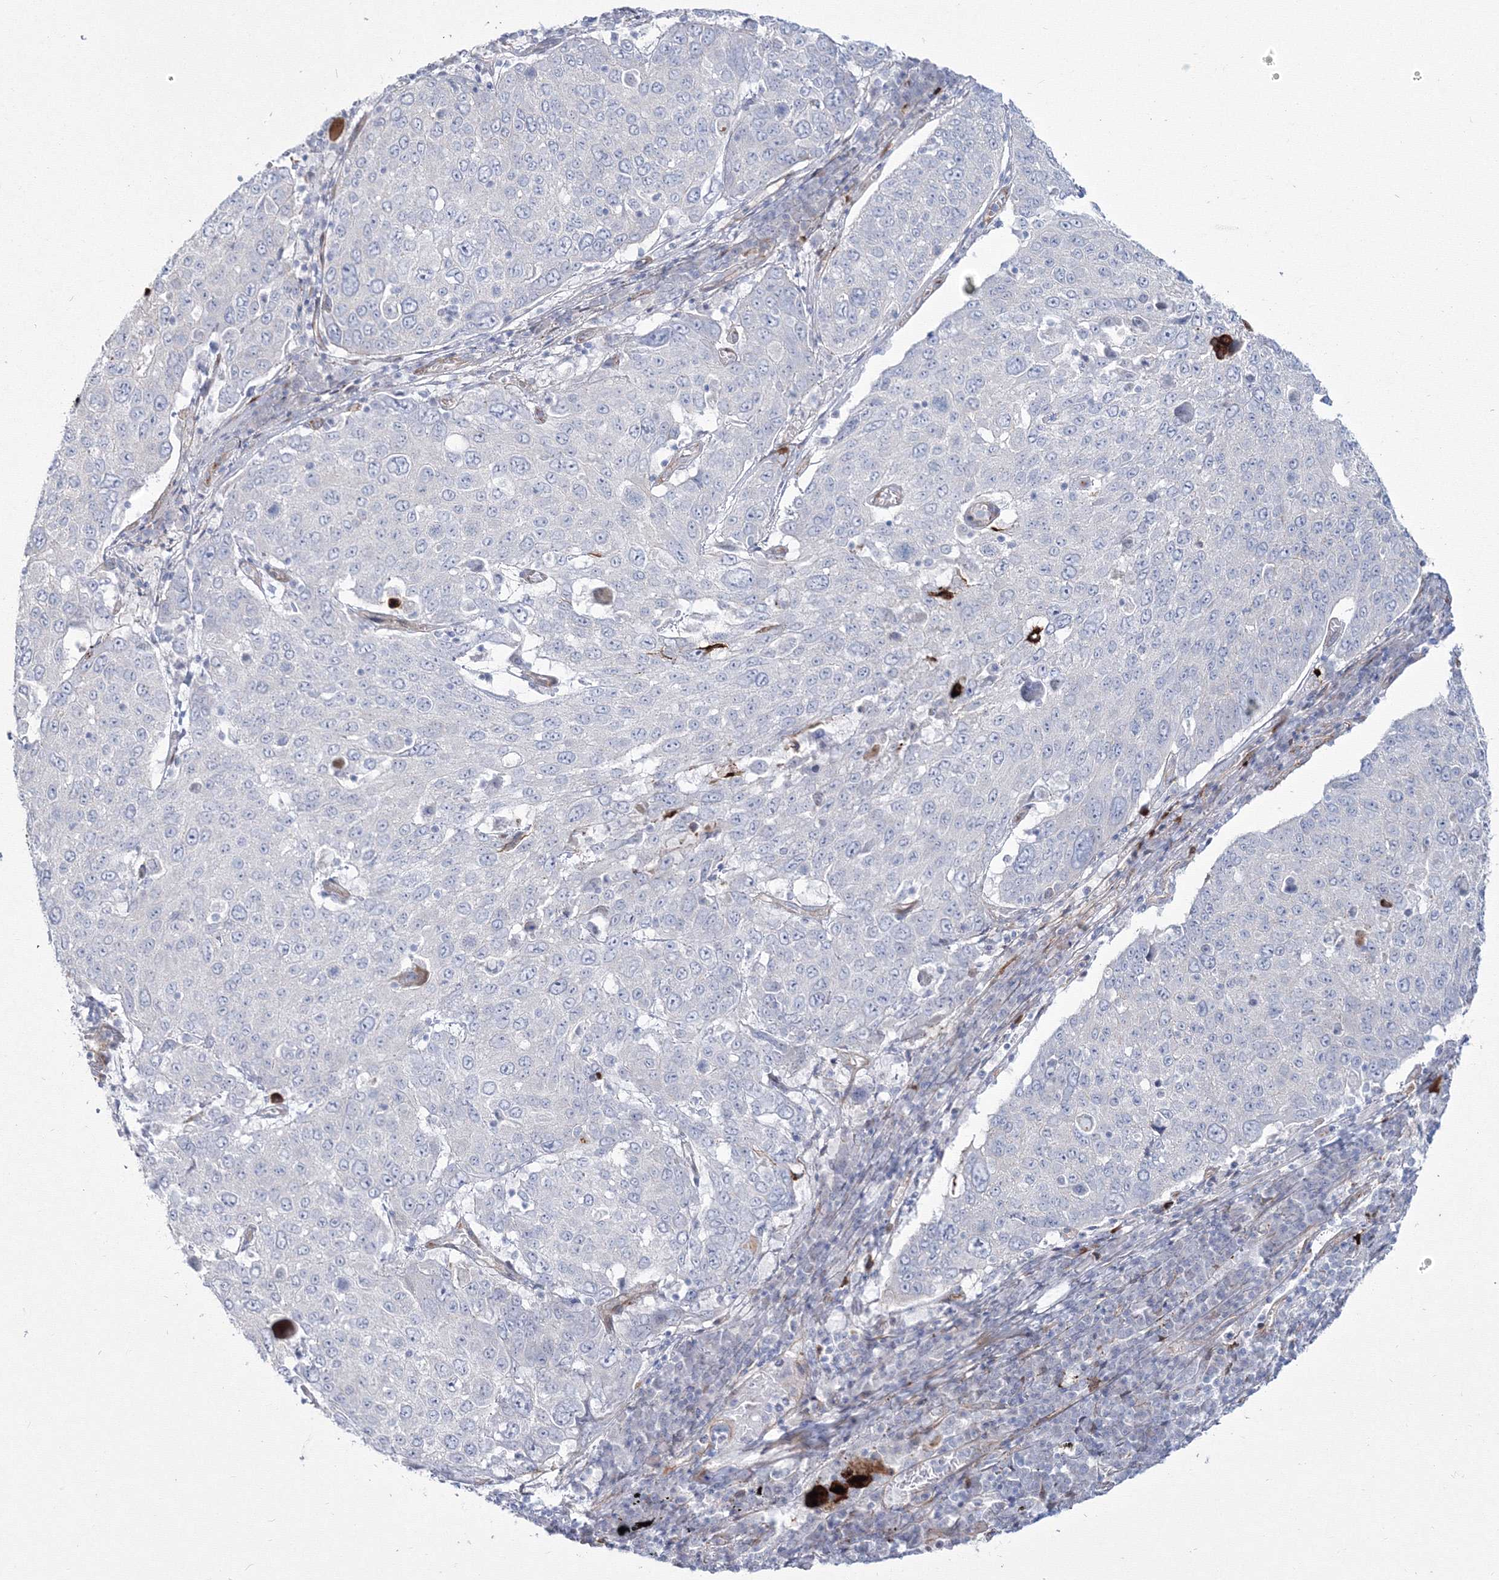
{"staining": {"intensity": "negative", "quantity": "none", "location": "none"}, "tissue": "lung cancer", "cell_type": "Tumor cells", "image_type": "cancer", "snomed": [{"axis": "morphology", "description": "Squamous cell carcinoma, NOS"}, {"axis": "topography", "description": "Lung"}], "caption": "This micrograph is of lung cancer (squamous cell carcinoma) stained with immunohistochemistry to label a protein in brown with the nuclei are counter-stained blue. There is no positivity in tumor cells.", "gene": "HYAL2", "patient": {"sex": "male", "age": 65}}